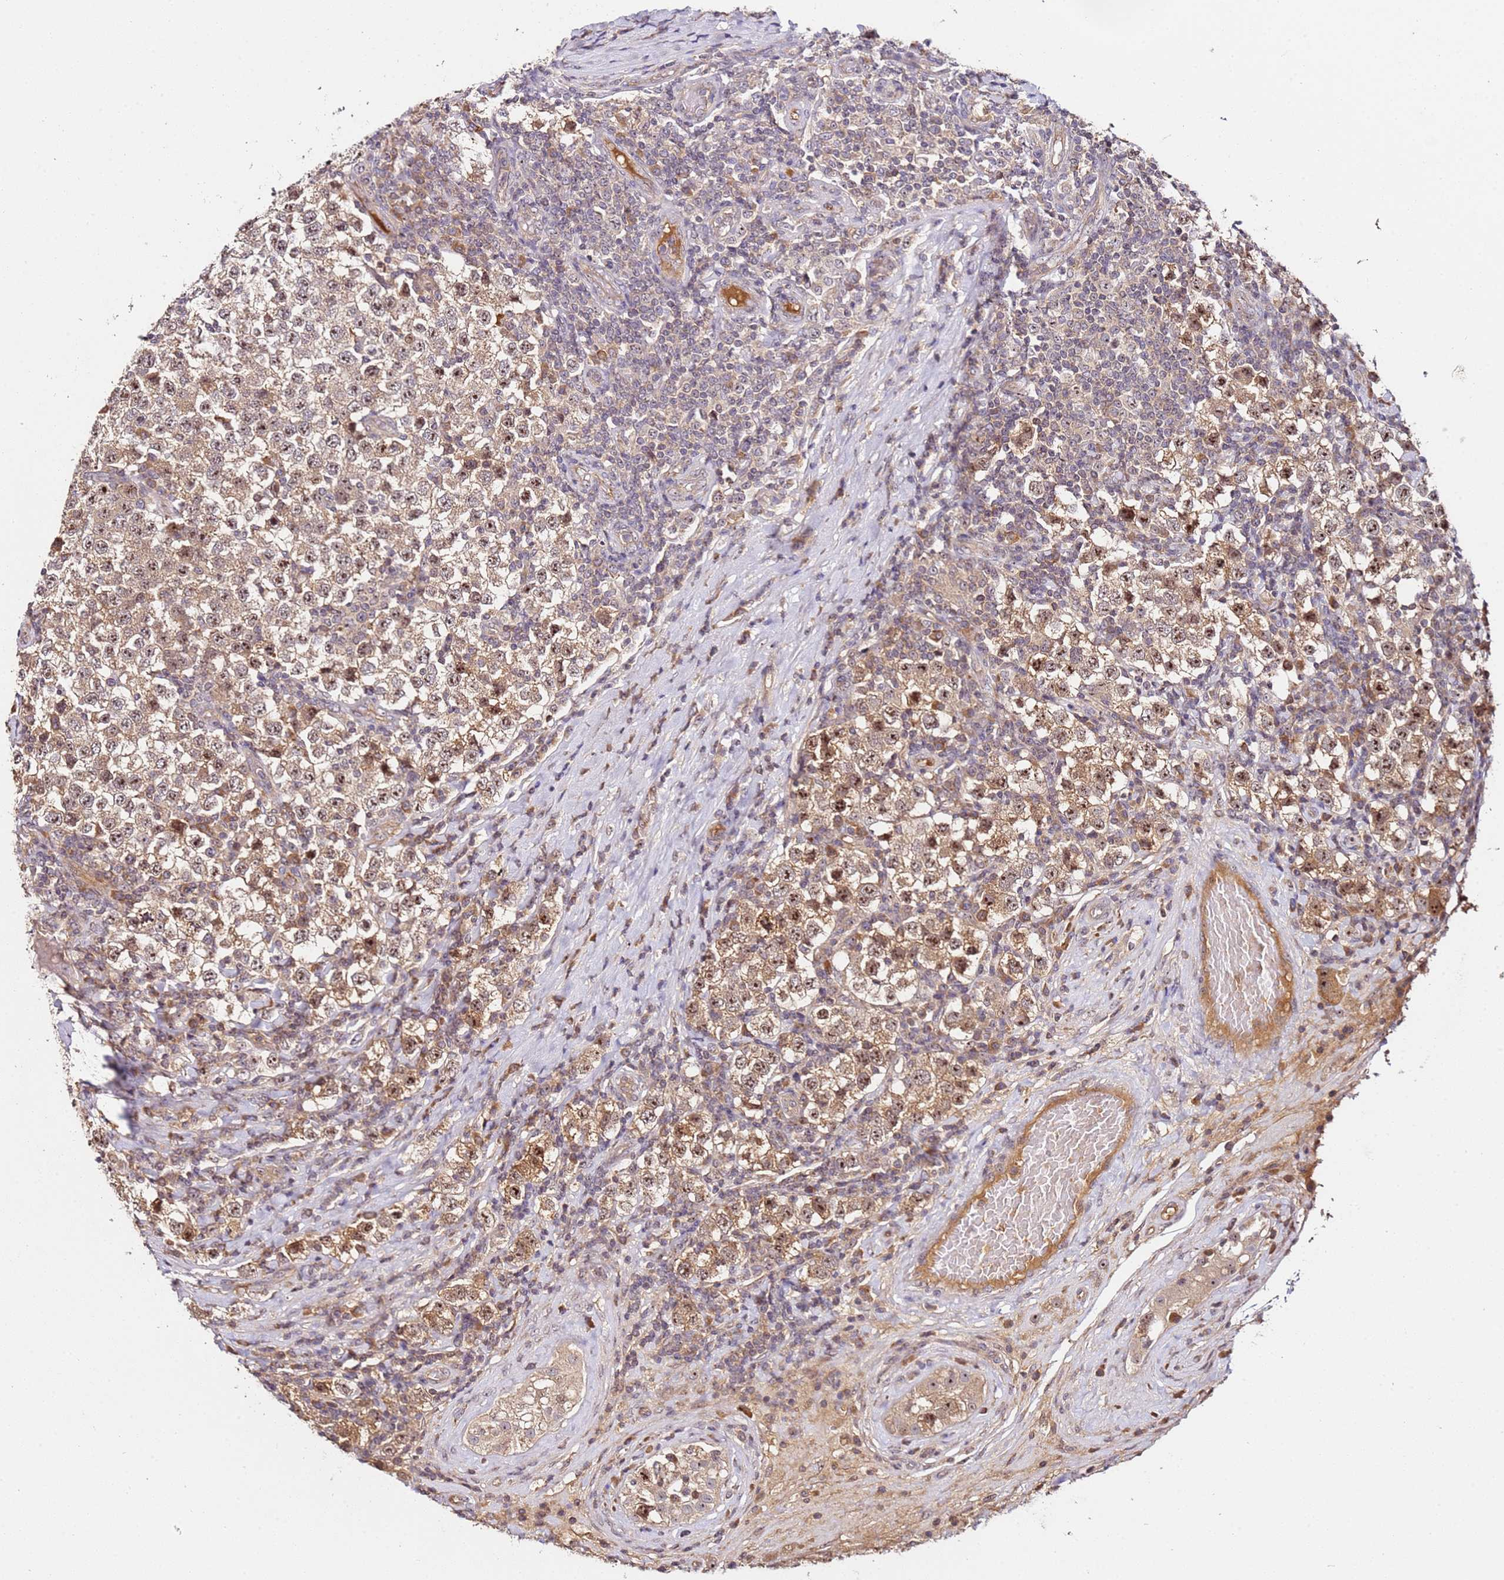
{"staining": {"intensity": "moderate", "quantity": ">75%", "location": "cytoplasmic/membranous,nuclear"}, "tissue": "testis cancer", "cell_type": "Tumor cells", "image_type": "cancer", "snomed": [{"axis": "morphology", "description": "Seminoma, NOS"}, {"axis": "topography", "description": "Testis"}], "caption": "IHC image of testis seminoma stained for a protein (brown), which demonstrates medium levels of moderate cytoplasmic/membranous and nuclear staining in approximately >75% of tumor cells.", "gene": "DDX27", "patient": {"sex": "male", "age": 34}}